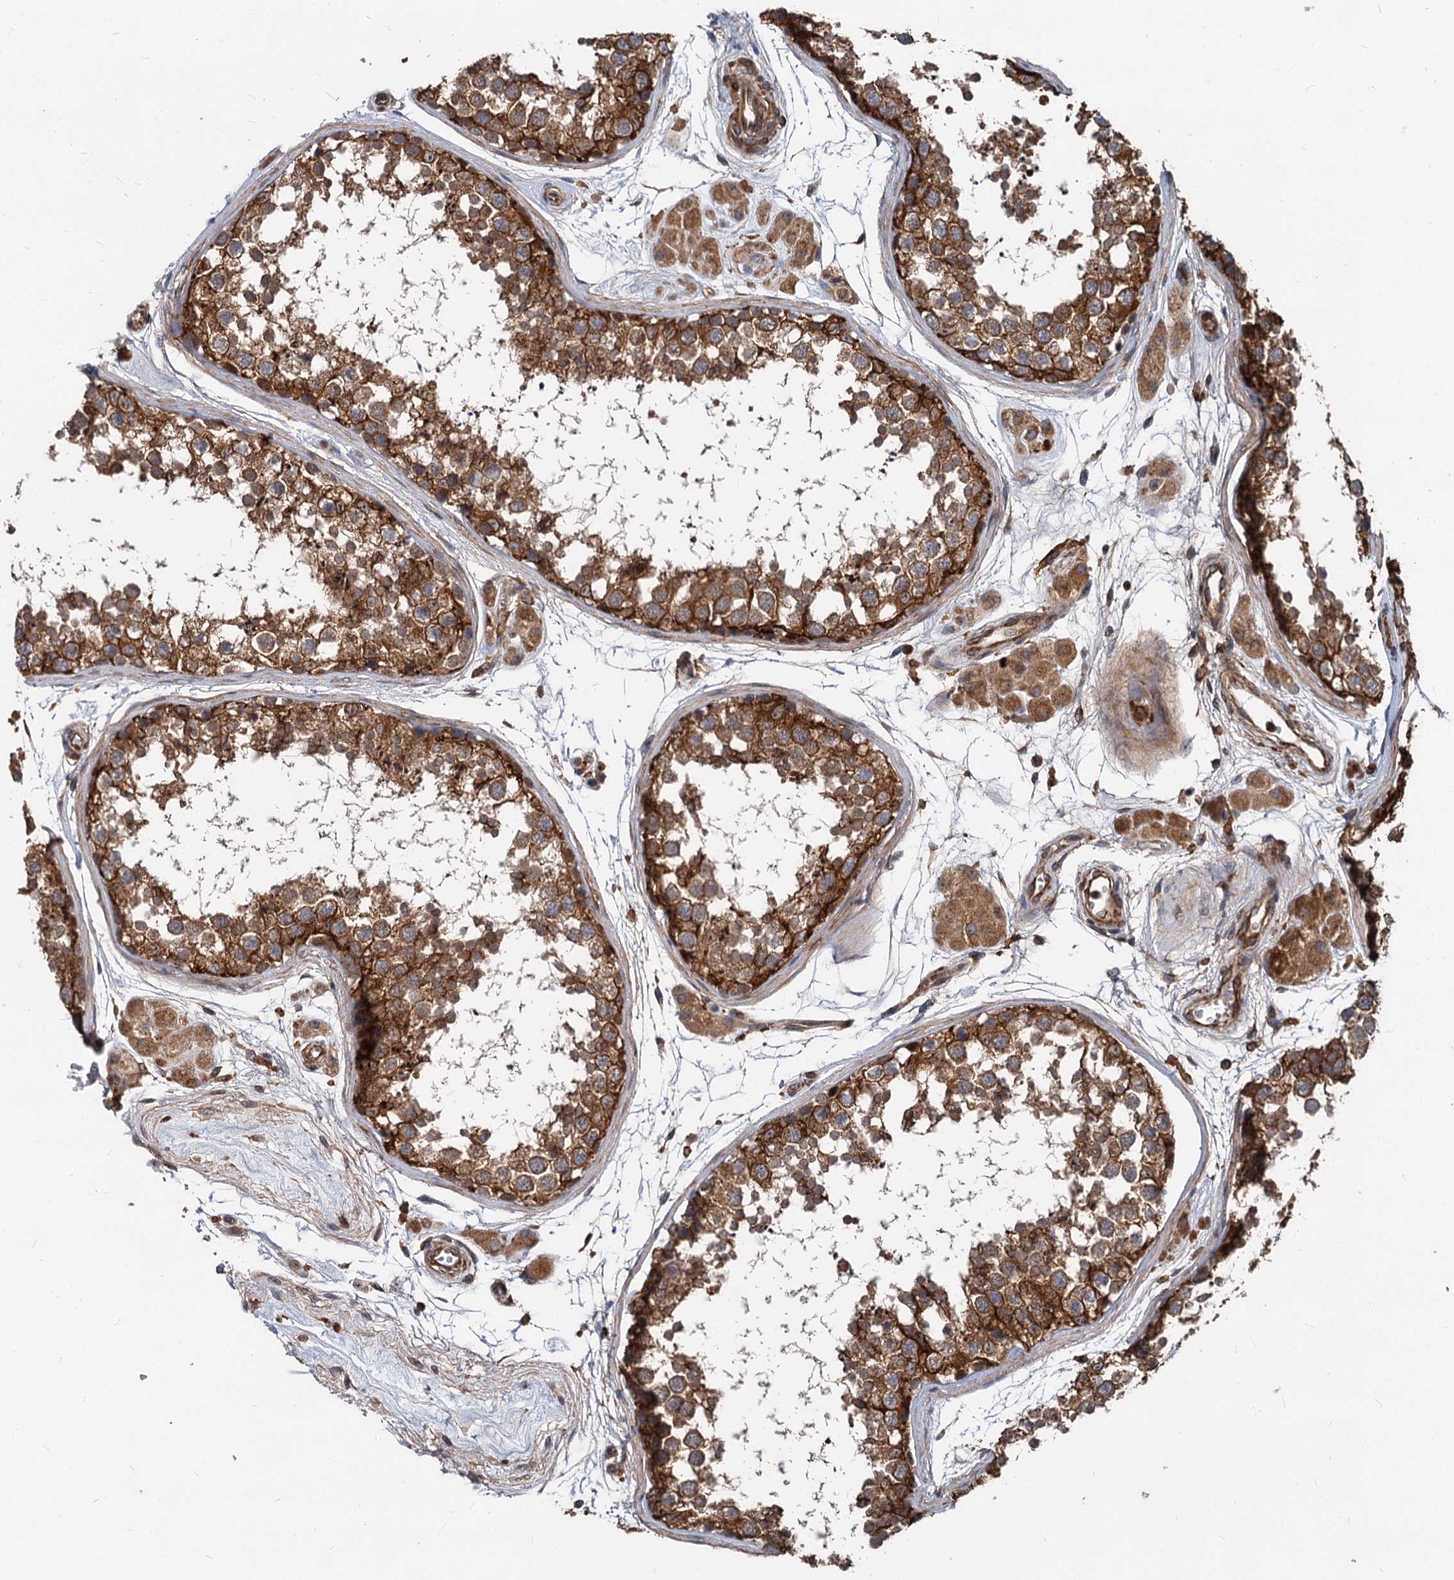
{"staining": {"intensity": "strong", "quantity": ">75%", "location": "cytoplasmic/membranous"}, "tissue": "testis", "cell_type": "Cells in seminiferous ducts", "image_type": "normal", "snomed": [{"axis": "morphology", "description": "Normal tissue, NOS"}, {"axis": "topography", "description": "Testis"}], "caption": "Immunohistochemistry image of normal testis: human testis stained using IHC displays high levels of strong protein expression localized specifically in the cytoplasmic/membranous of cells in seminiferous ducts, appearing as a cytoplasmic/membranous brown color.", "gene": "STIM1", "patient": {"sex": "male", "age": 56}}